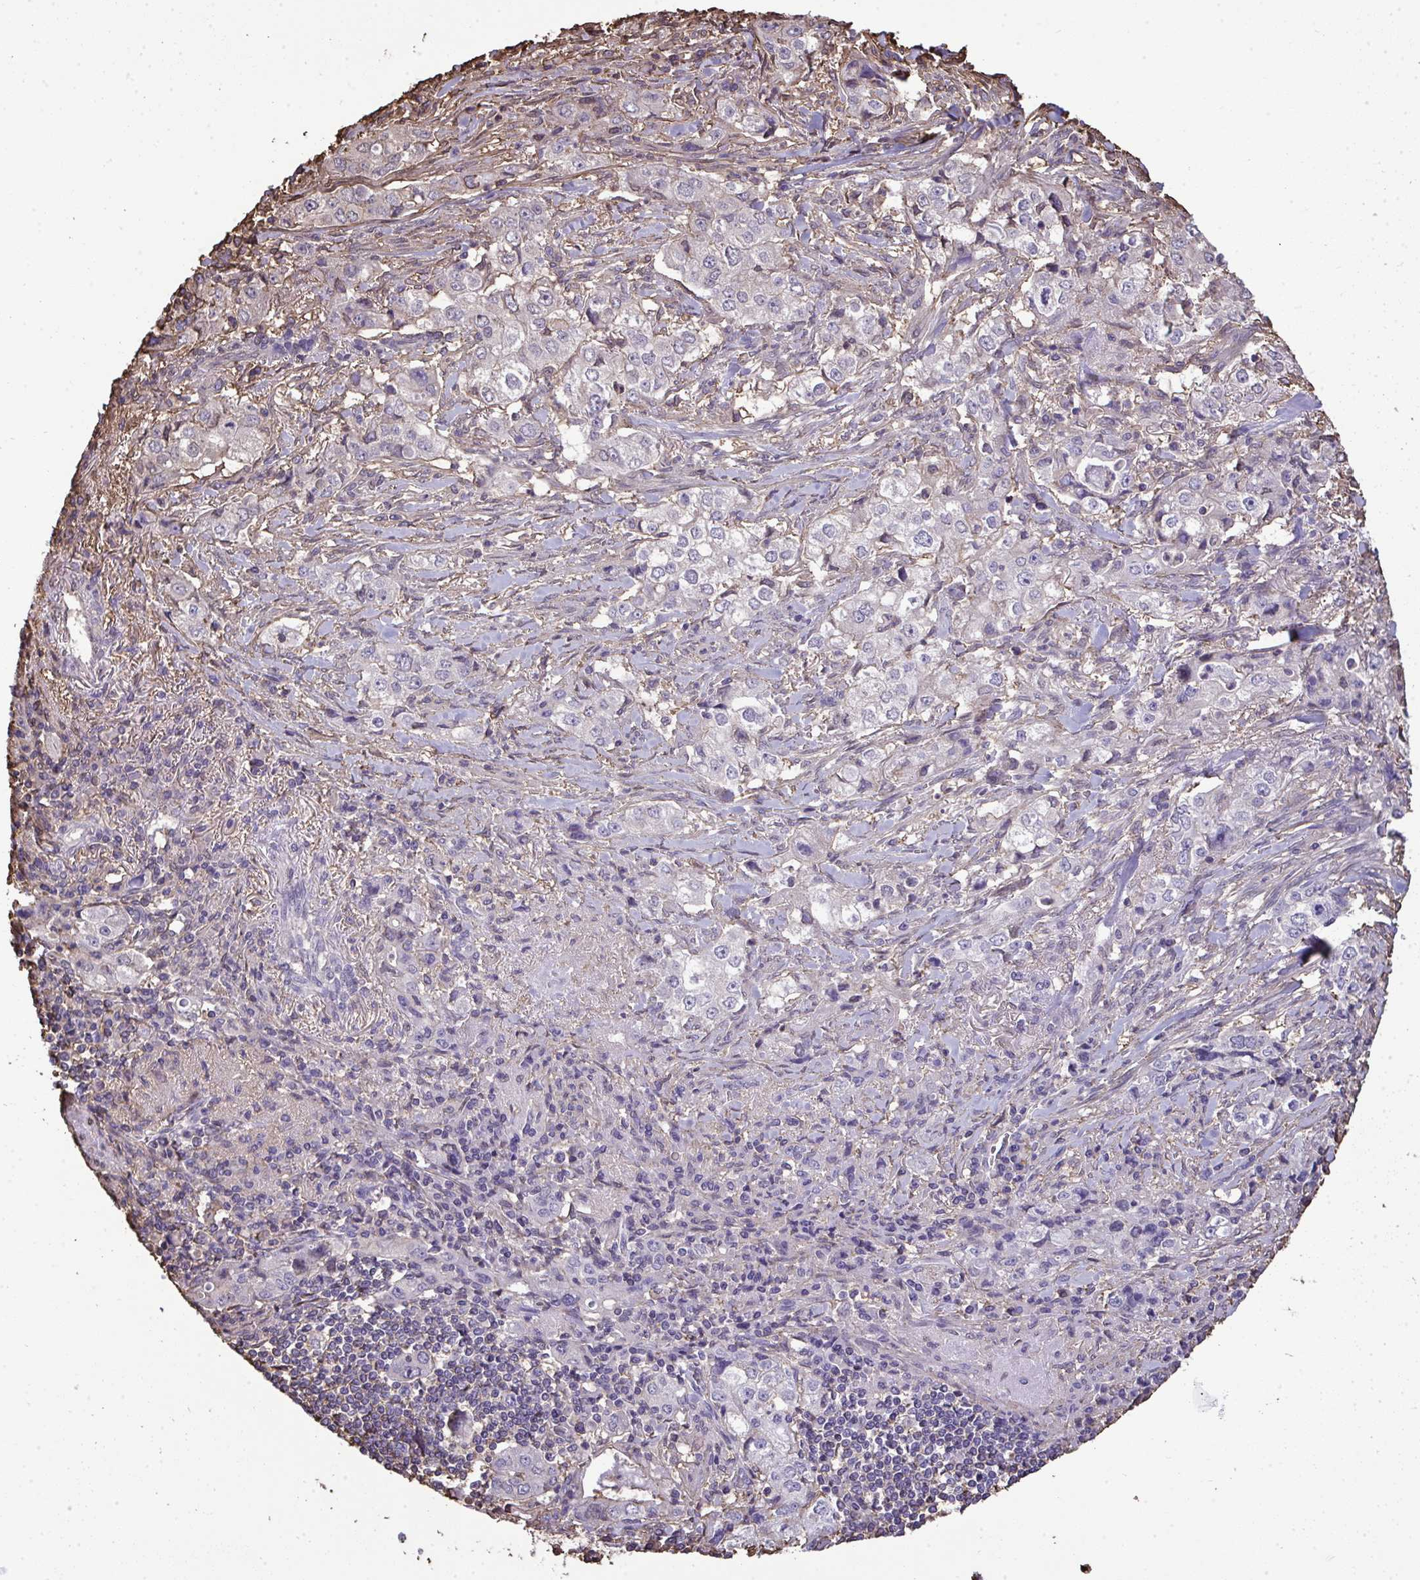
{"staining": {"intensity": "negative", "quantity": "none", "location": "none"}, "tissue": "stomach cancer", "cell_type": "Tumor cells", "image_type": "cancer", "snomed": [{"axis": "morphology", "description": "Adenocarcinoma, NOS"}, {"axis": "topography", "description": "Stomach, upper"}], "caption": "High power microscopy micrograph of an immunohistochemistry image of adenocarcinoma (stomach), revealing no significant positivity in tumor cells.", "gene": "ANXA5", "patient": {"sex": "male", "age": 75}}